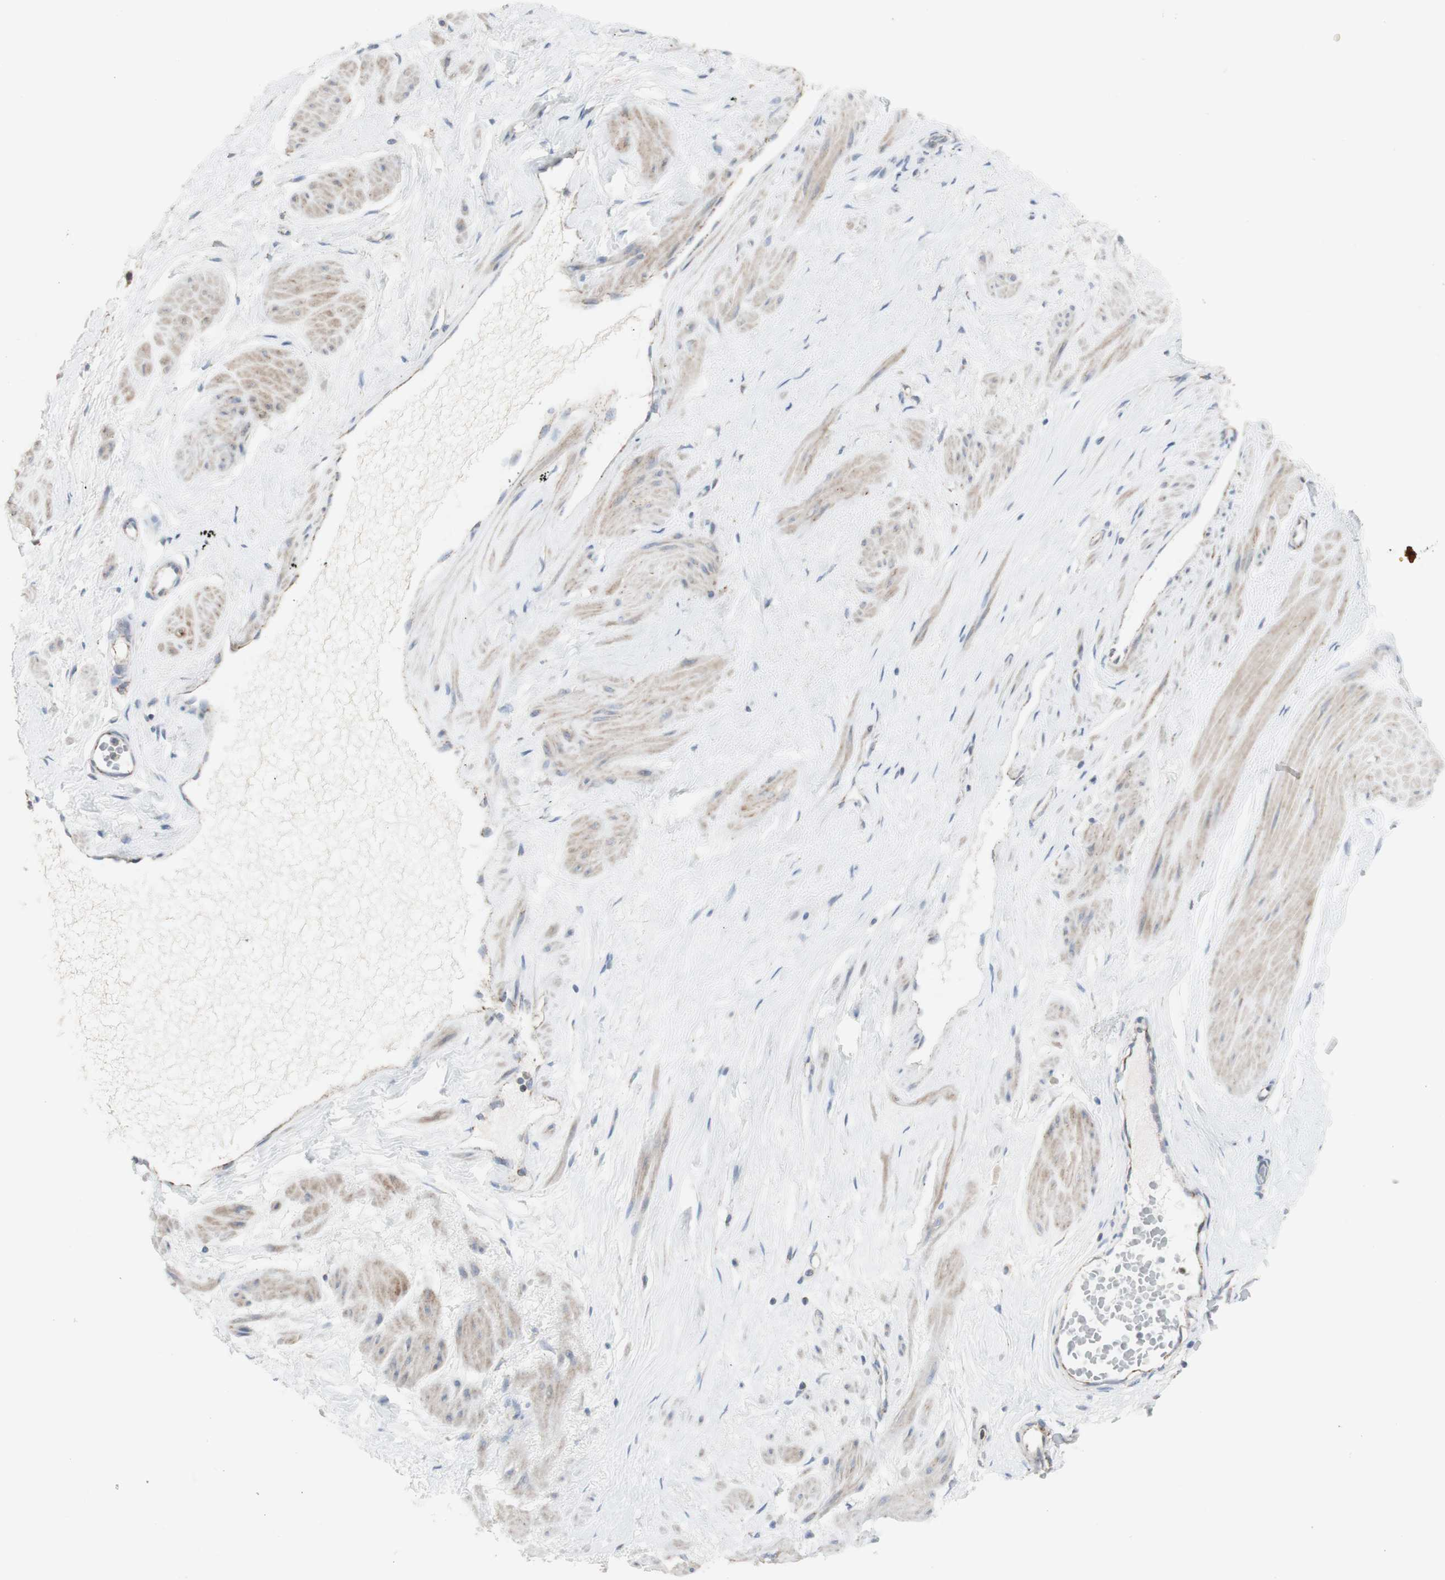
{"staining": {"intensity": "negative", "quantity": "none", "location": "none"}, "tissue": "adipose tissue", "cell_type": "Adipocytes", "image_type": "normal", "snomed": [{"axis": "morphology", "description": "Normal tissue, NOS"}, {"axis": "topography", "description": "Soft tissue"}, {"axis": "topography", "description": "Vascular tissue"}], "caption": "DAB immunohistochemical staining of normal human adipose tissue displays no significant expression in adipocytes. (DAB immunohistochemistry with hematoxylin counter stain).", "gene": "C3orf52", "patient": {"sex": "female", "age": 35}}